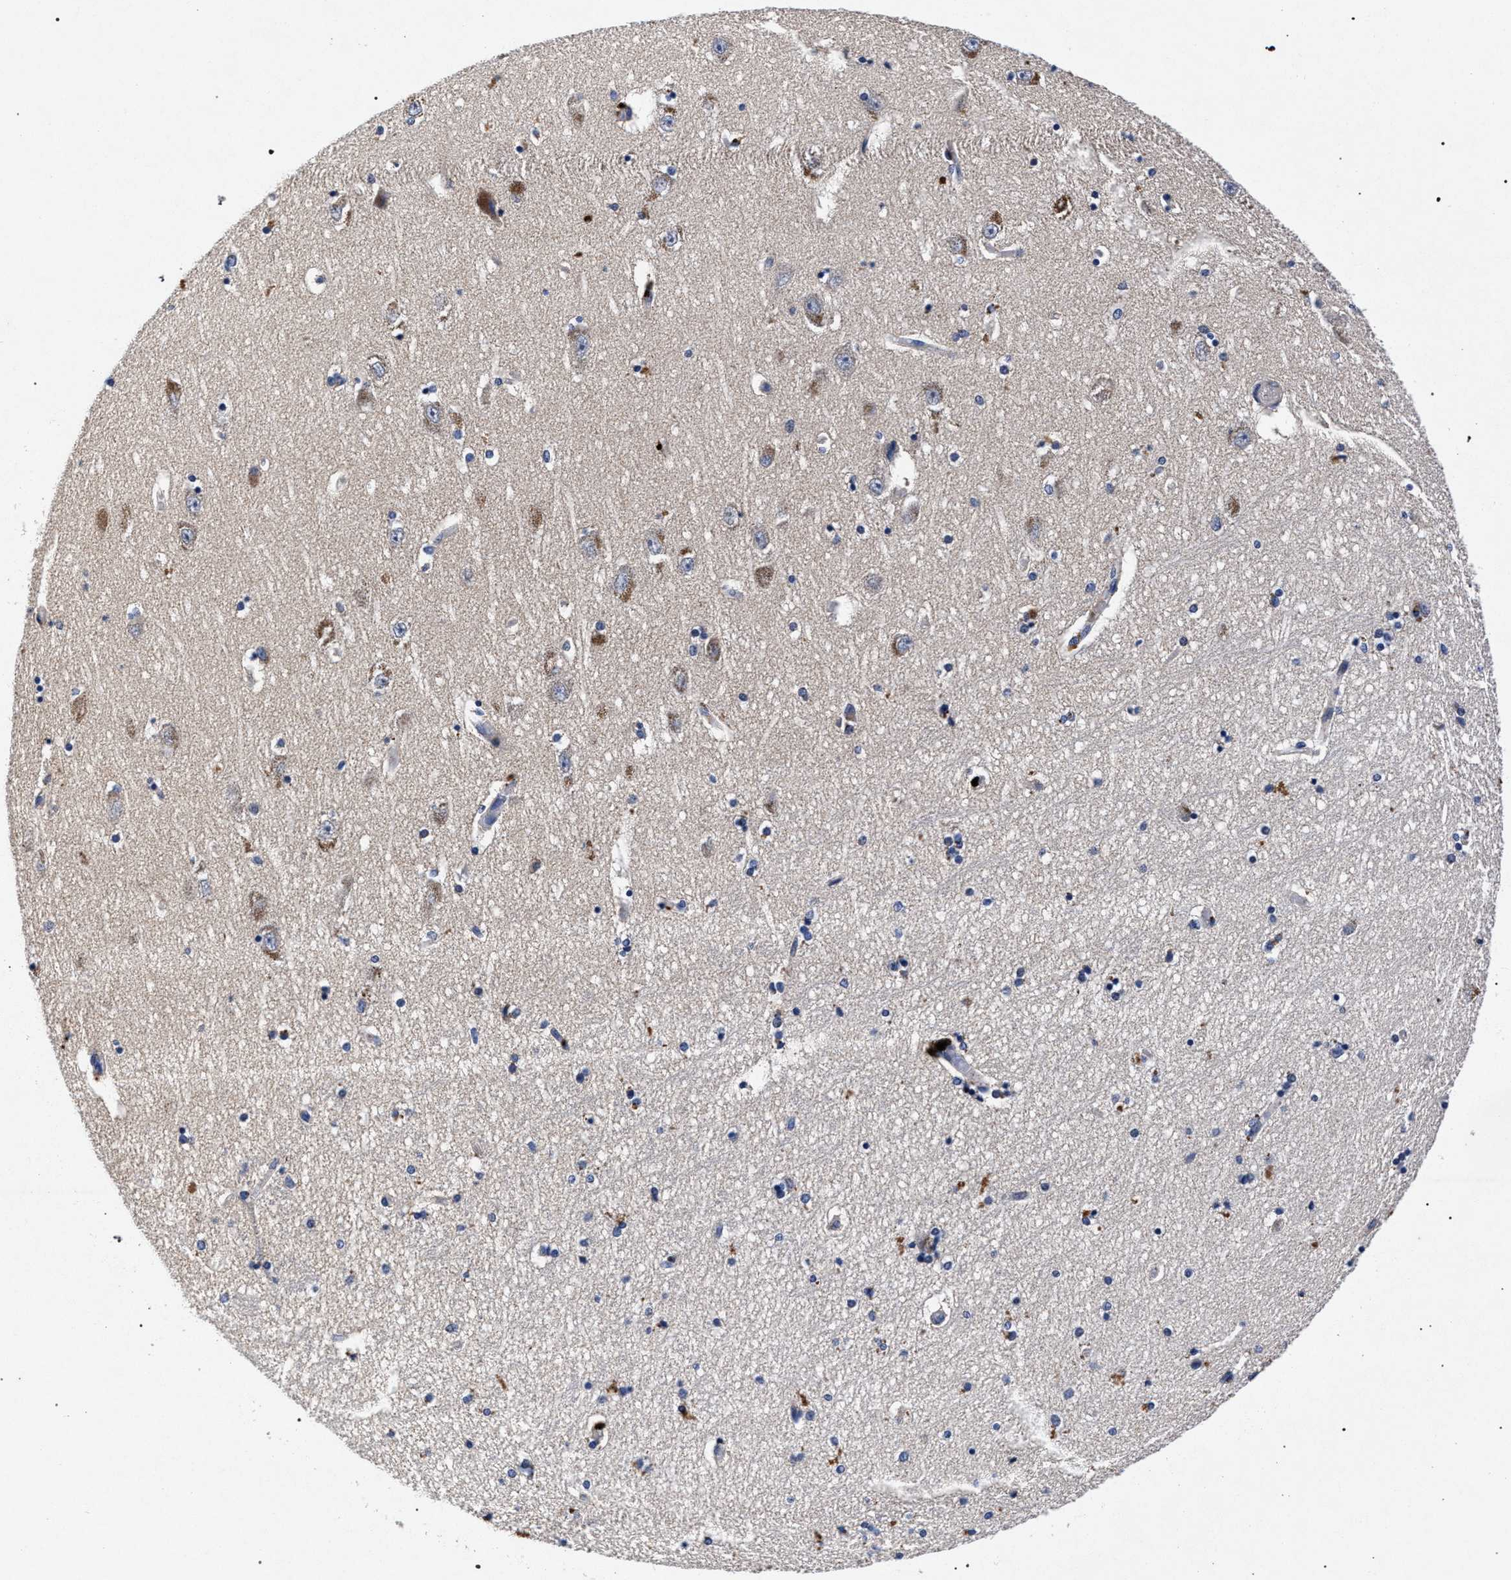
{"staining": {"intensity": "negative", "quantity": "none", "location": "none"}, "tissue": "hippocampus", "cell_type": "Glial cells", "image_type": "normal", "snomed": [{"axis": "morphology", "description": "Normal tissue, NOS"}, {"axis": "topography", "description": "Hippocampus"}], "caption": "Benign hippocampus was stained to show a protein in brown. There is no significant positivity in glial cells. (Immunohistochemistry (ihc), brightfield microscopy, high magnification).", "gene": "HSD17B14", "patient": {"sex": "female", "age": 54}}